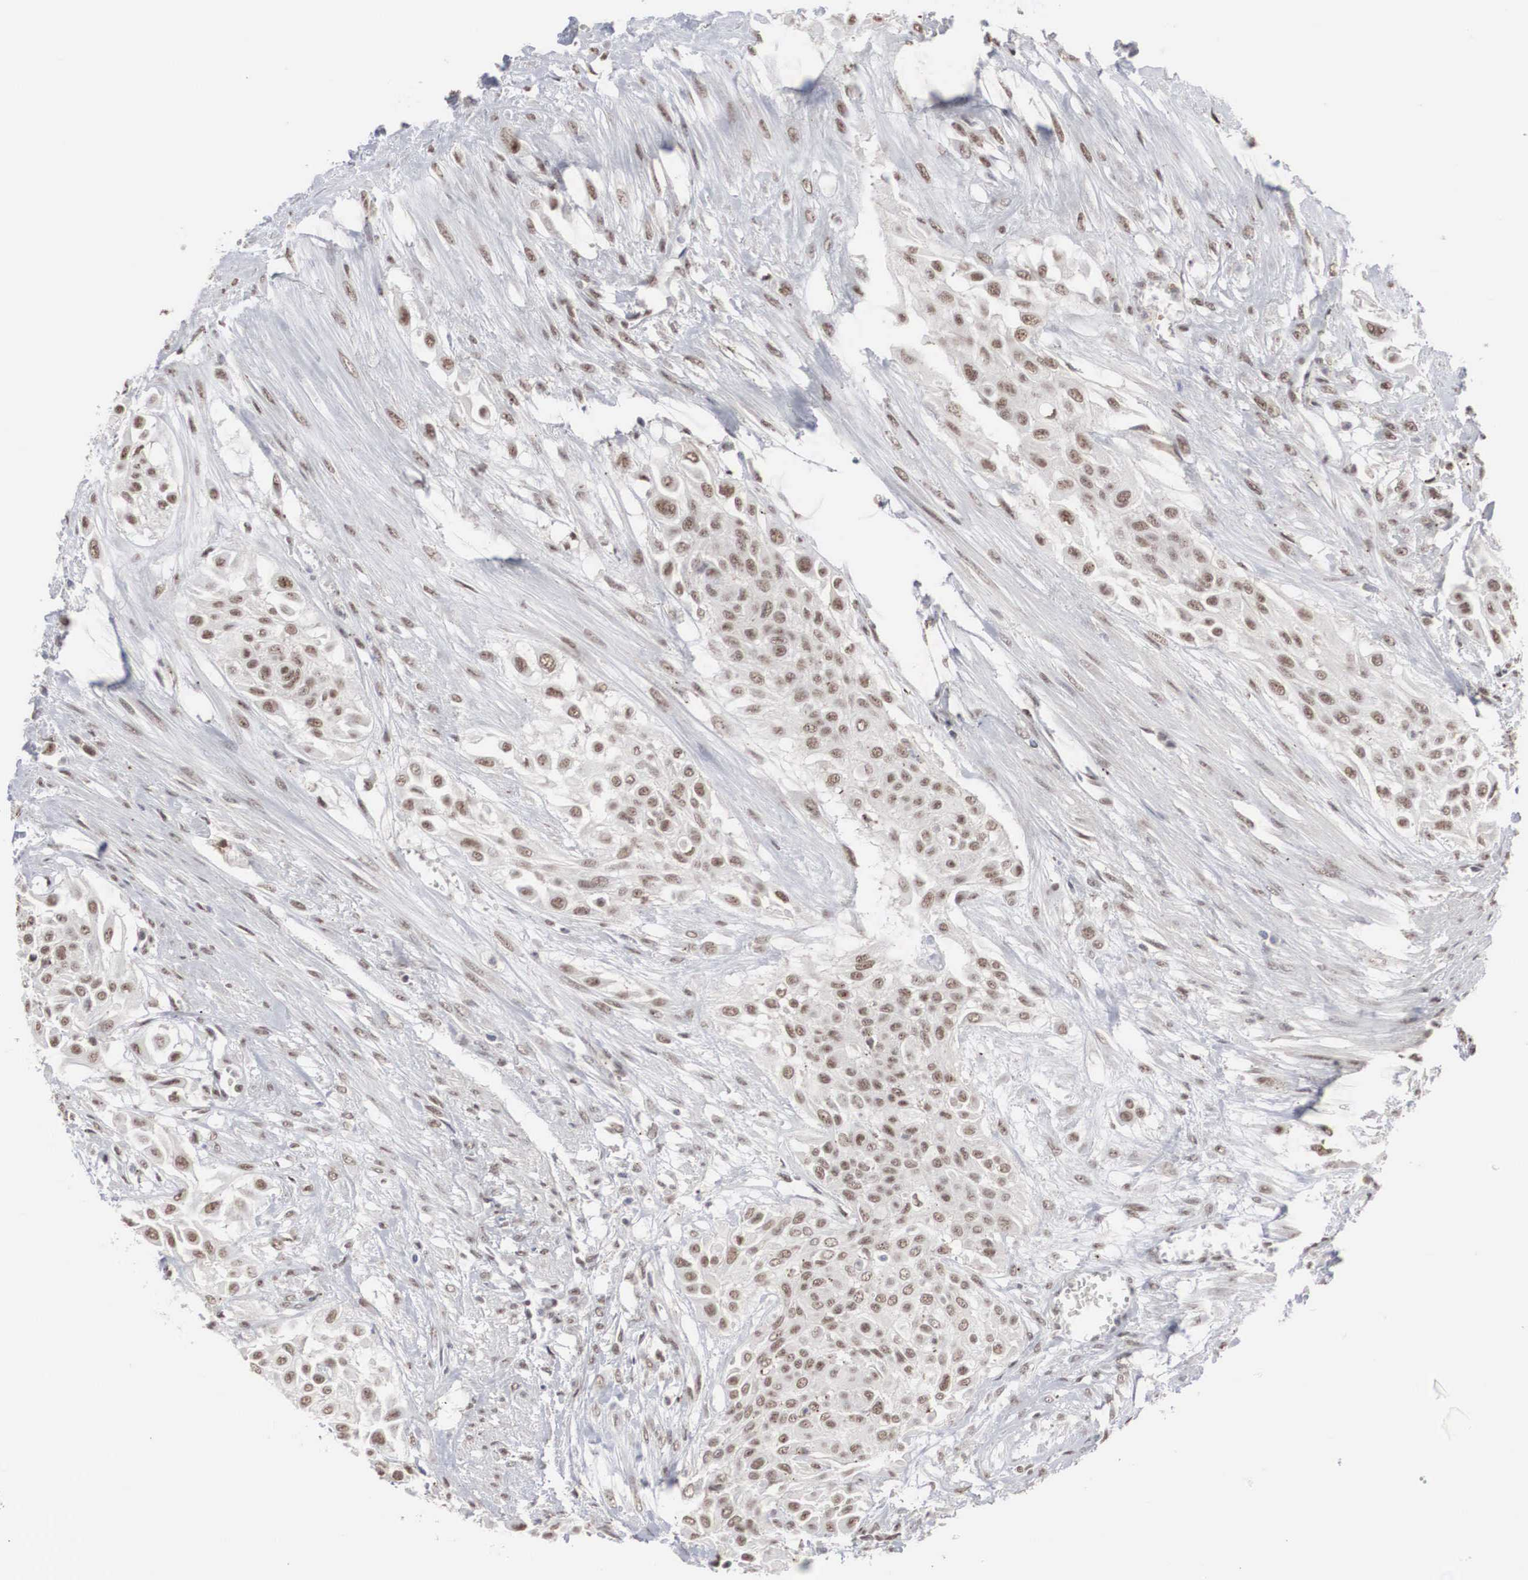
{"staining": {"intensity": "weak", "quantity": "25%-75%", "location": "nuclear"}, "tissue": "urothelial cancer", "cell_type": "Tumor cells", "image_type": "cancer", "snomed": [{"axis": "morphology", "description": "Urothelial carcinoma, High grade"}, {"axis": "topography", "description": "Urinary bladder"}], "caption": "Immunohistochemistry image of neoplastic tissue: human urothelial cancer stained using immunohistochemistry shows low levels of weak protein expression localized specifically in the nuclear of tumor cells, appearing as a nuclear brown color.", "gene": "AUTS2", "patient": {"sex": "male", "age": 57}}